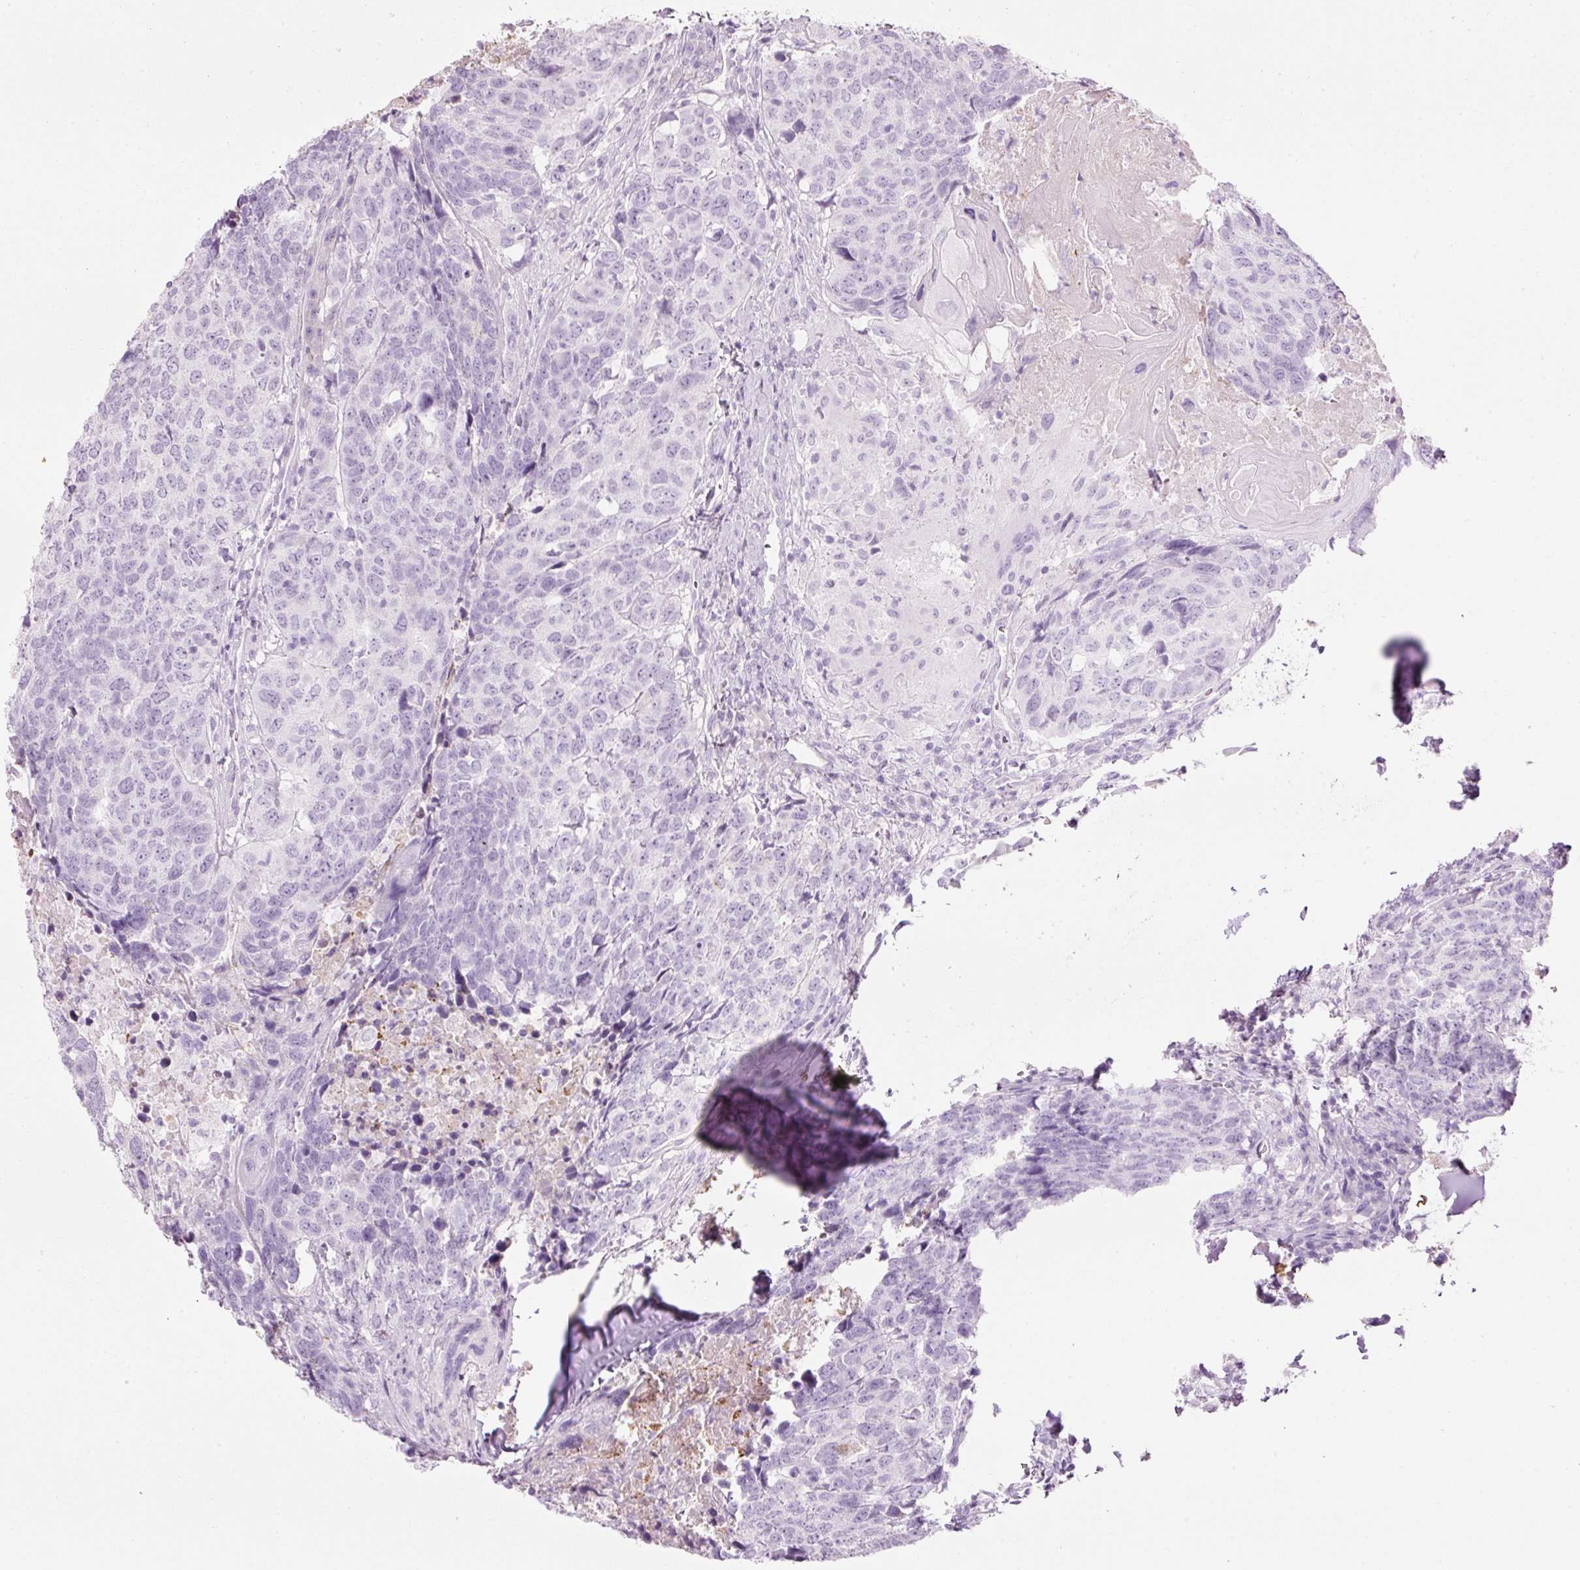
{"staining": {"intensity": "negative", "quantity": "none", "location": "none"}, "tissue": "head and neck cancer", "cell_type": "Tumor cells", "image_type": "cancer", "snomed": [{"axis": "morphology", "description": "Normal tissue, NOS"}, {"axis": "morphology", "description": "Squamous cell carcinoma, NOS"}, {"axis": "topography", "description": "Skeletal muscle"}, {"axis": "topography", "description": "Vascular tissue"}, {"axis": "topography", "description": "Peripheral nerve tissue"}, {"axis": "topography", "description": "Head-Neck"}], "caption": "IHC micrograph of neoplastic tissue: squamous cell carcinoma (head and neck) stained with DAB (3,3'-diaminobenzidine) exhibits no significant protein positivity in tumor cells. (Immunohistochemistry, brightfield microscopy, high magnification).", "gene": "MFAP4", "patient": {"sex": "male", "age": 66}}